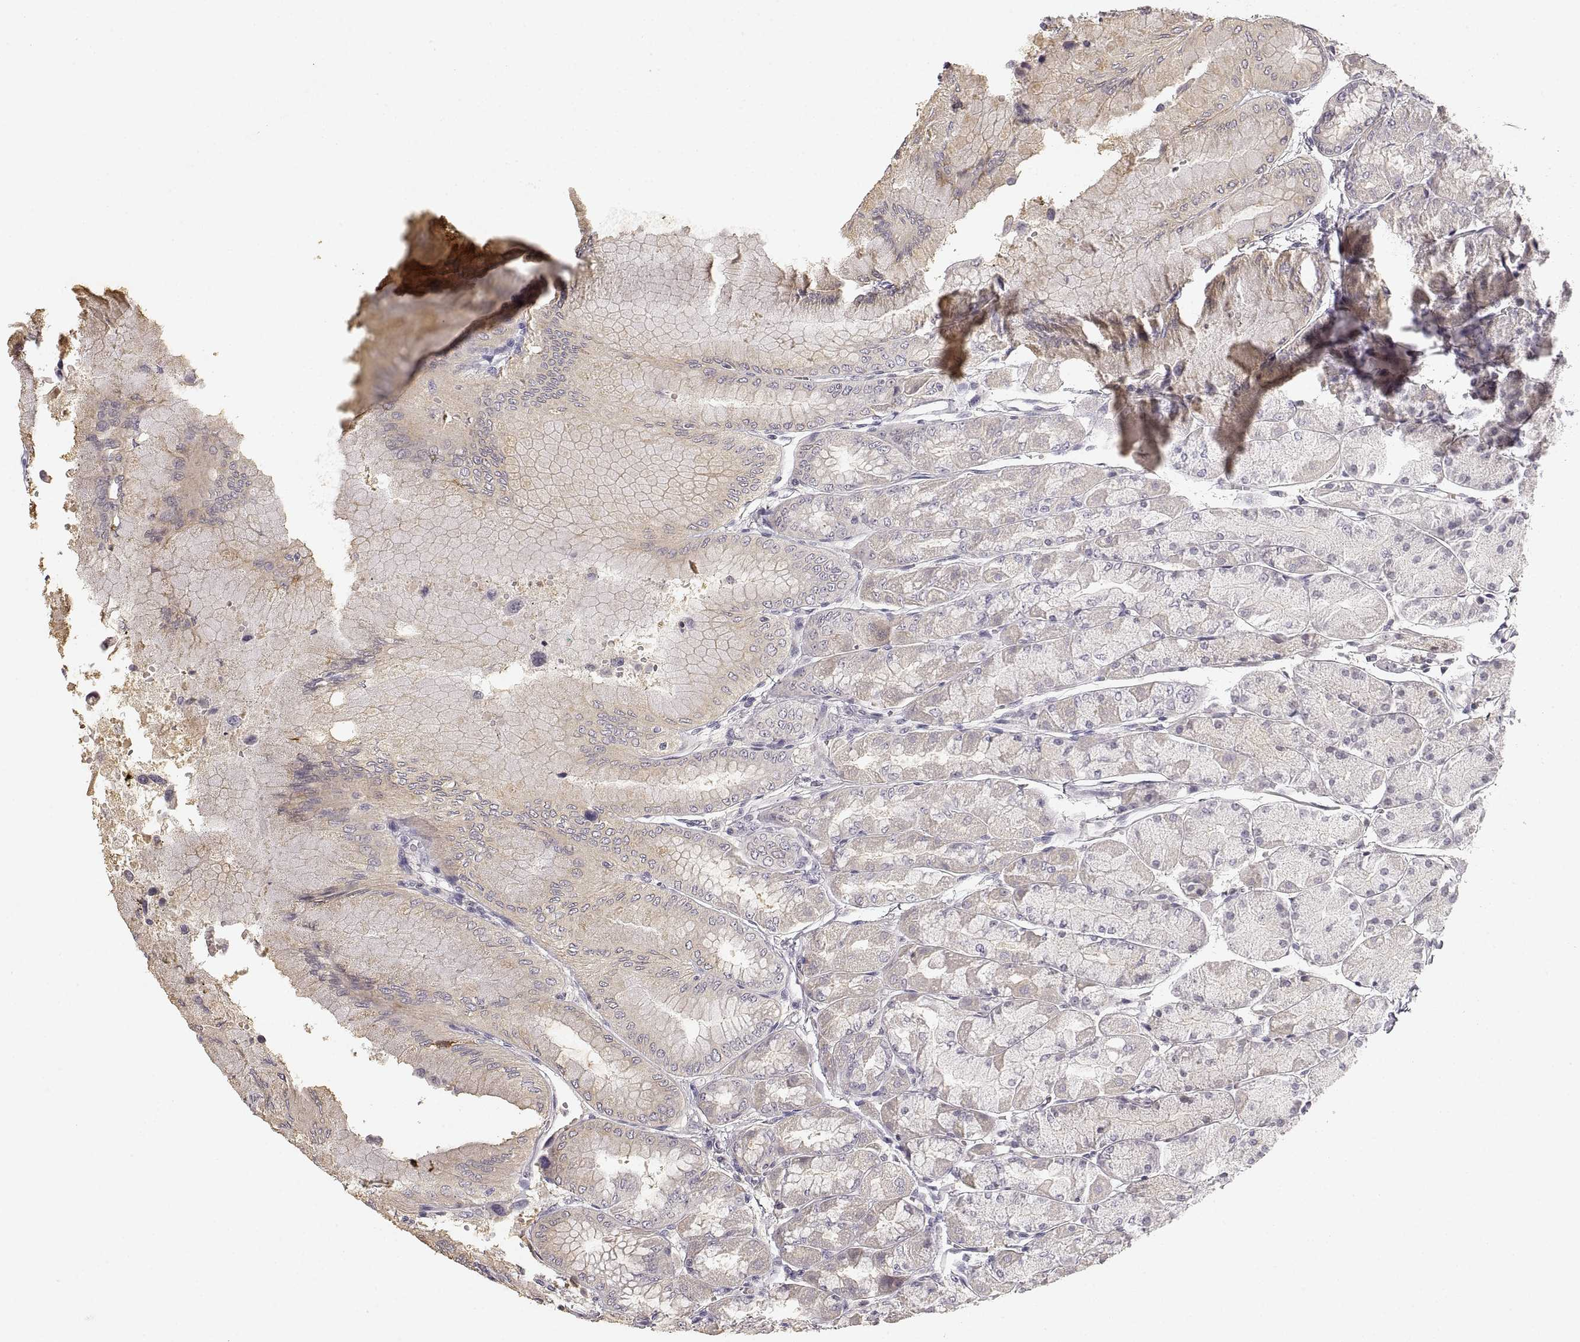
{"staining": {"intensity": "negative", "quantity": "none", "location": "none"}, "tissue": "stomach", "cell_type": "Glandular cells", "image_type": "normal", "snomed": [{"axis": "morphology", "description": "Normal tissue, NOS"}, {"axis": "topography", "description": "Stomach, upper"}], "caption": "Immunohistochemistry image of normal human stomach stained for a protein (brown), which demonstrates no positivity in glandular cells. Brightfield microscopy of immunohistochemistry stained with DAB (brown) and hematoxylin (blue), captured at high magnification.", "gene": "RUNDC3A", "patient": {"sex": "male", "age": 60}}